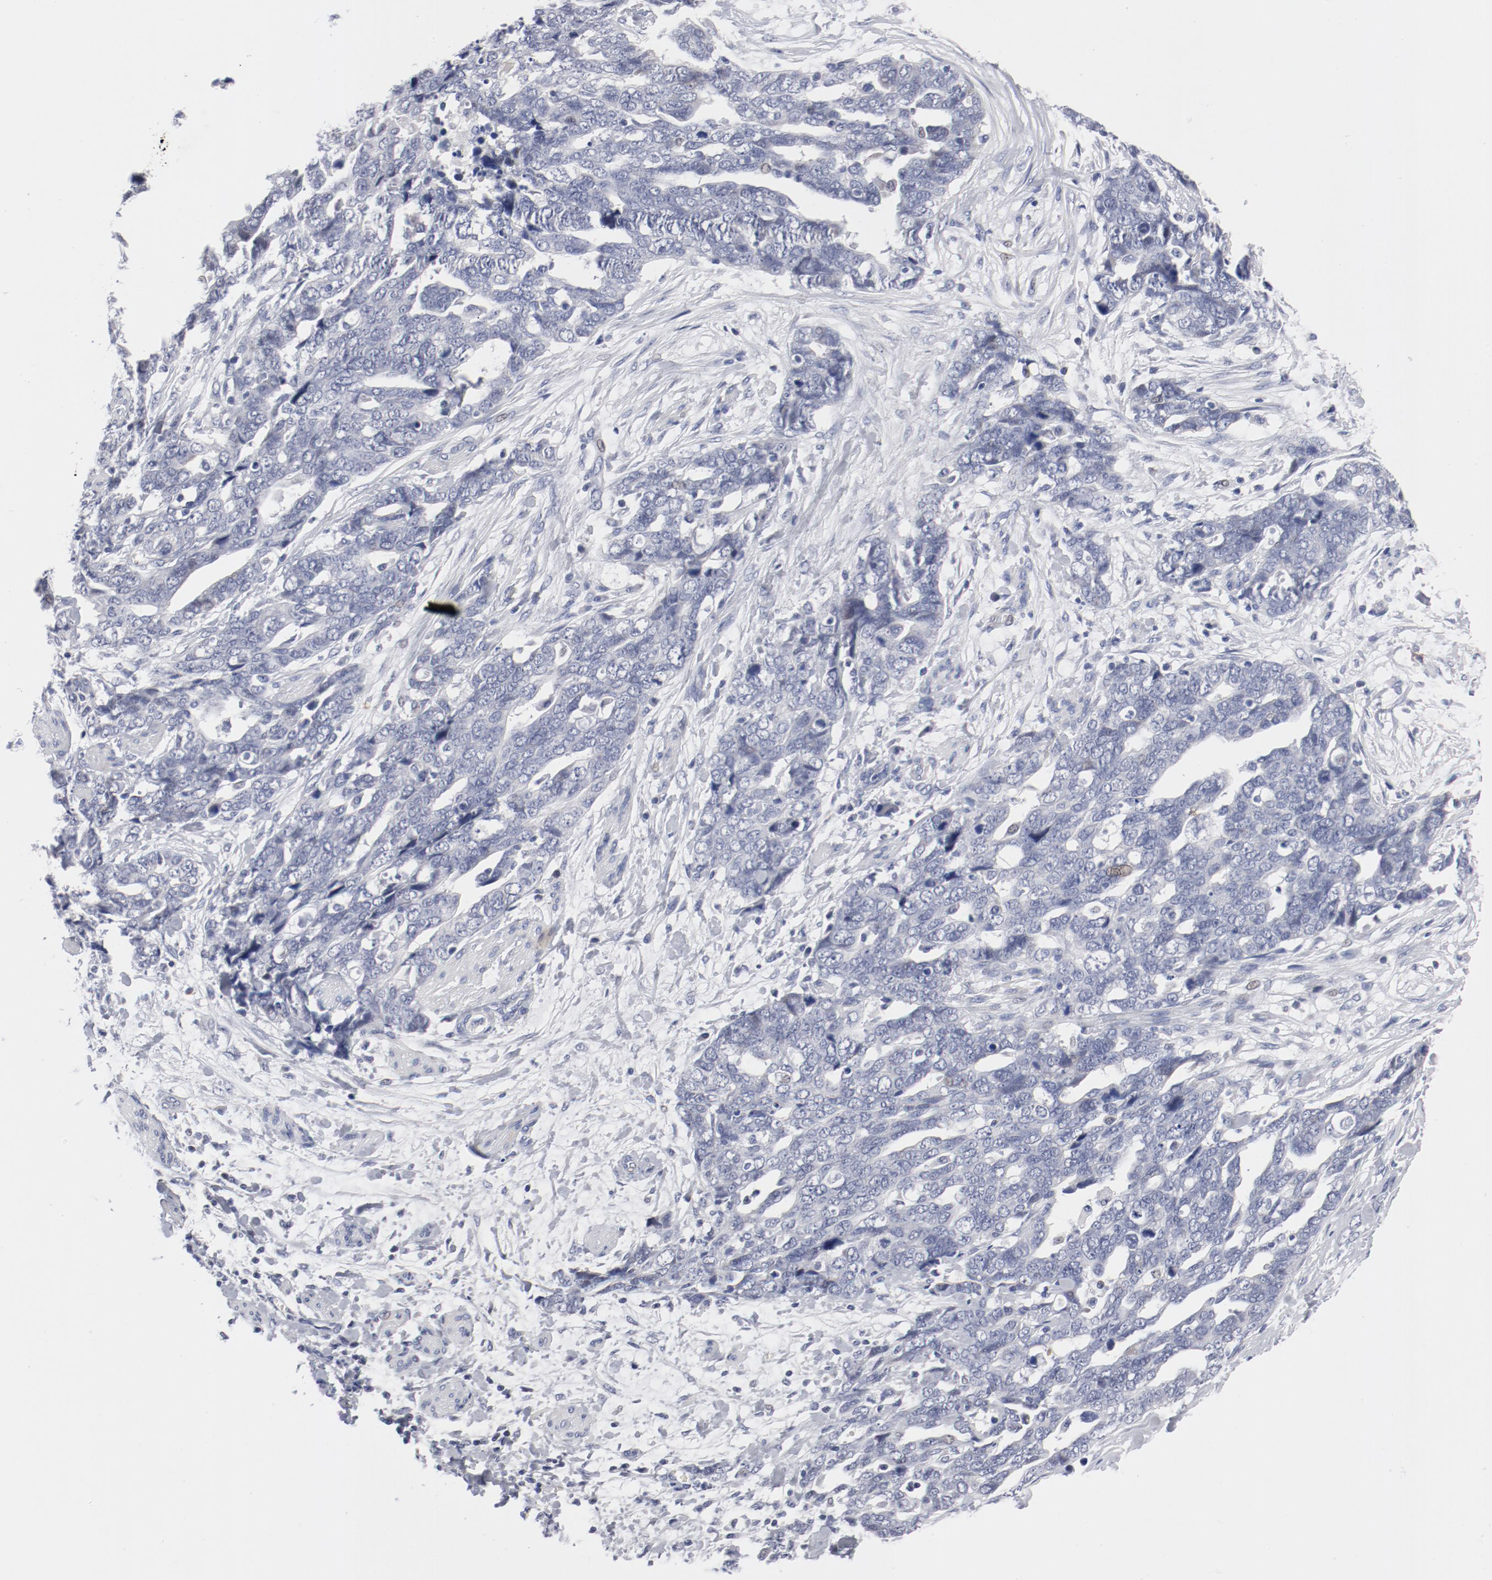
{"staining": {"intensity": "negative", "quantity": "none", "location": "none"}, "tissue": "ovarian cancer", "cell_type": "Tumor cells", "image_type": "cancer", "snomed": [{"axis": "morphology", "description": "Normal tissue, NOS"}, {"axis": "morphology", "description": "Cystadenocarcinoma, serous, NOS"}, {"axis": "topography", "description": "Fallopian tube"}, {"axis": "topography", "description": "Ovary"}], "caption": "A histopathology image of human ovarian cancer (serous cystadenocarcinoma) is negative for staining in tumor cells.", "gene": "KCNK13", "patient": {"sex": "female", "age": 56}}